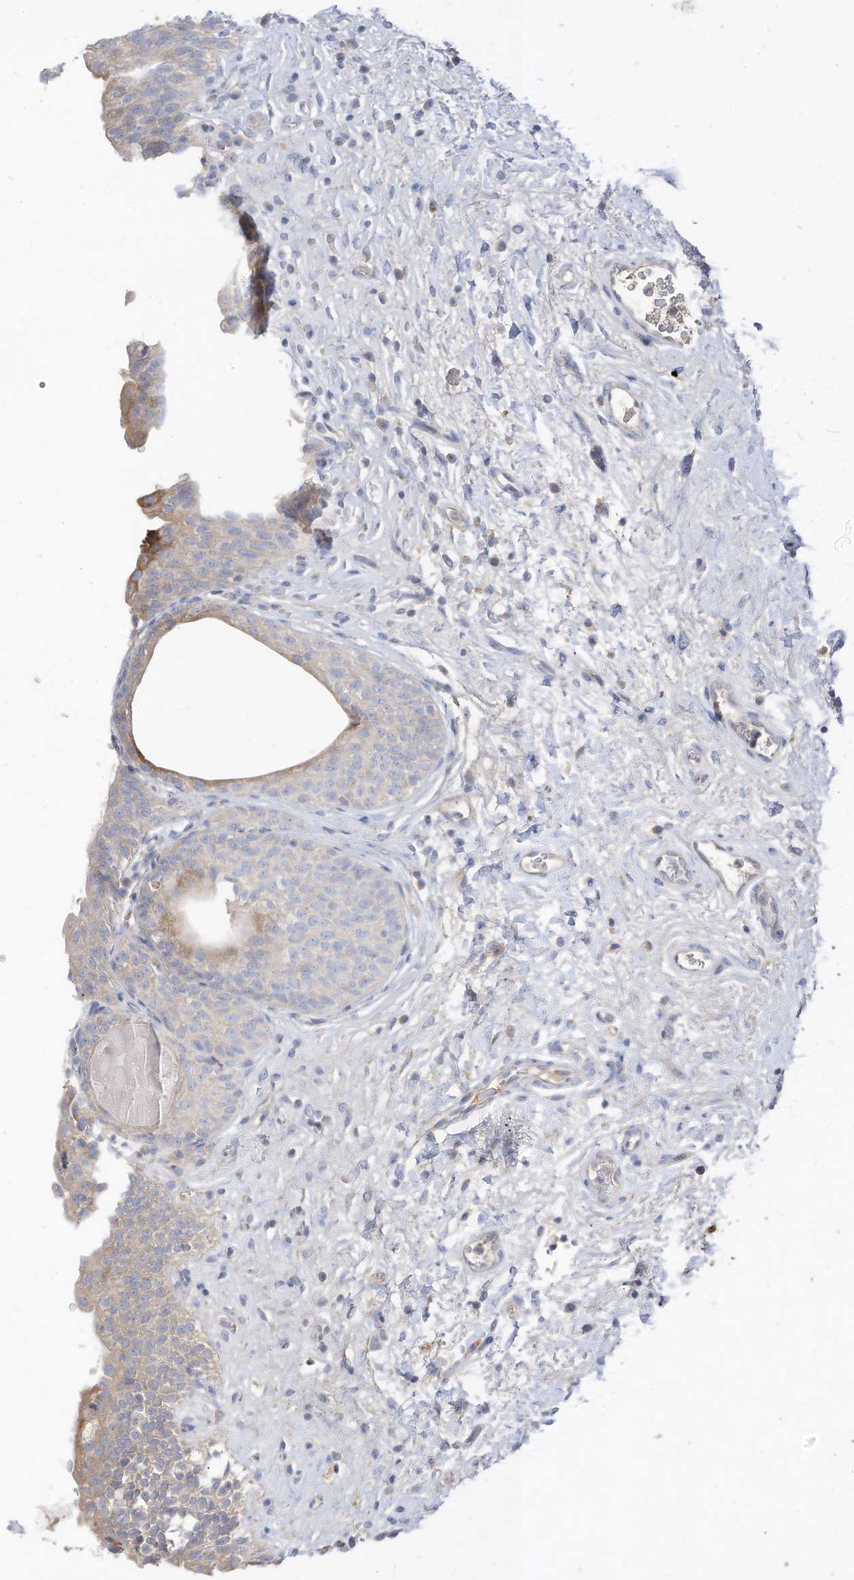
{"staining": {"intensity": "moderate", "quantity": "<25%", "location": "cytoplasmic/membranous"}, "tissue": "urinary bladder", "cell_type": "Urothelial cells", "image_type": "normal", "snomed": [{"axis": "morphology", "description": "Normal tissue, NOS"}, {"axis": "topography", "description": "Urinary bladder"}], "caption": "Moderate cytoplasmic/membranous positivity for a protein is appreciated in about <25% of urothelial cells of normal urinary bladder using immunohistochemistry.", "gene": "RASA2", "patient": {"sex": "male", "age": 83}}